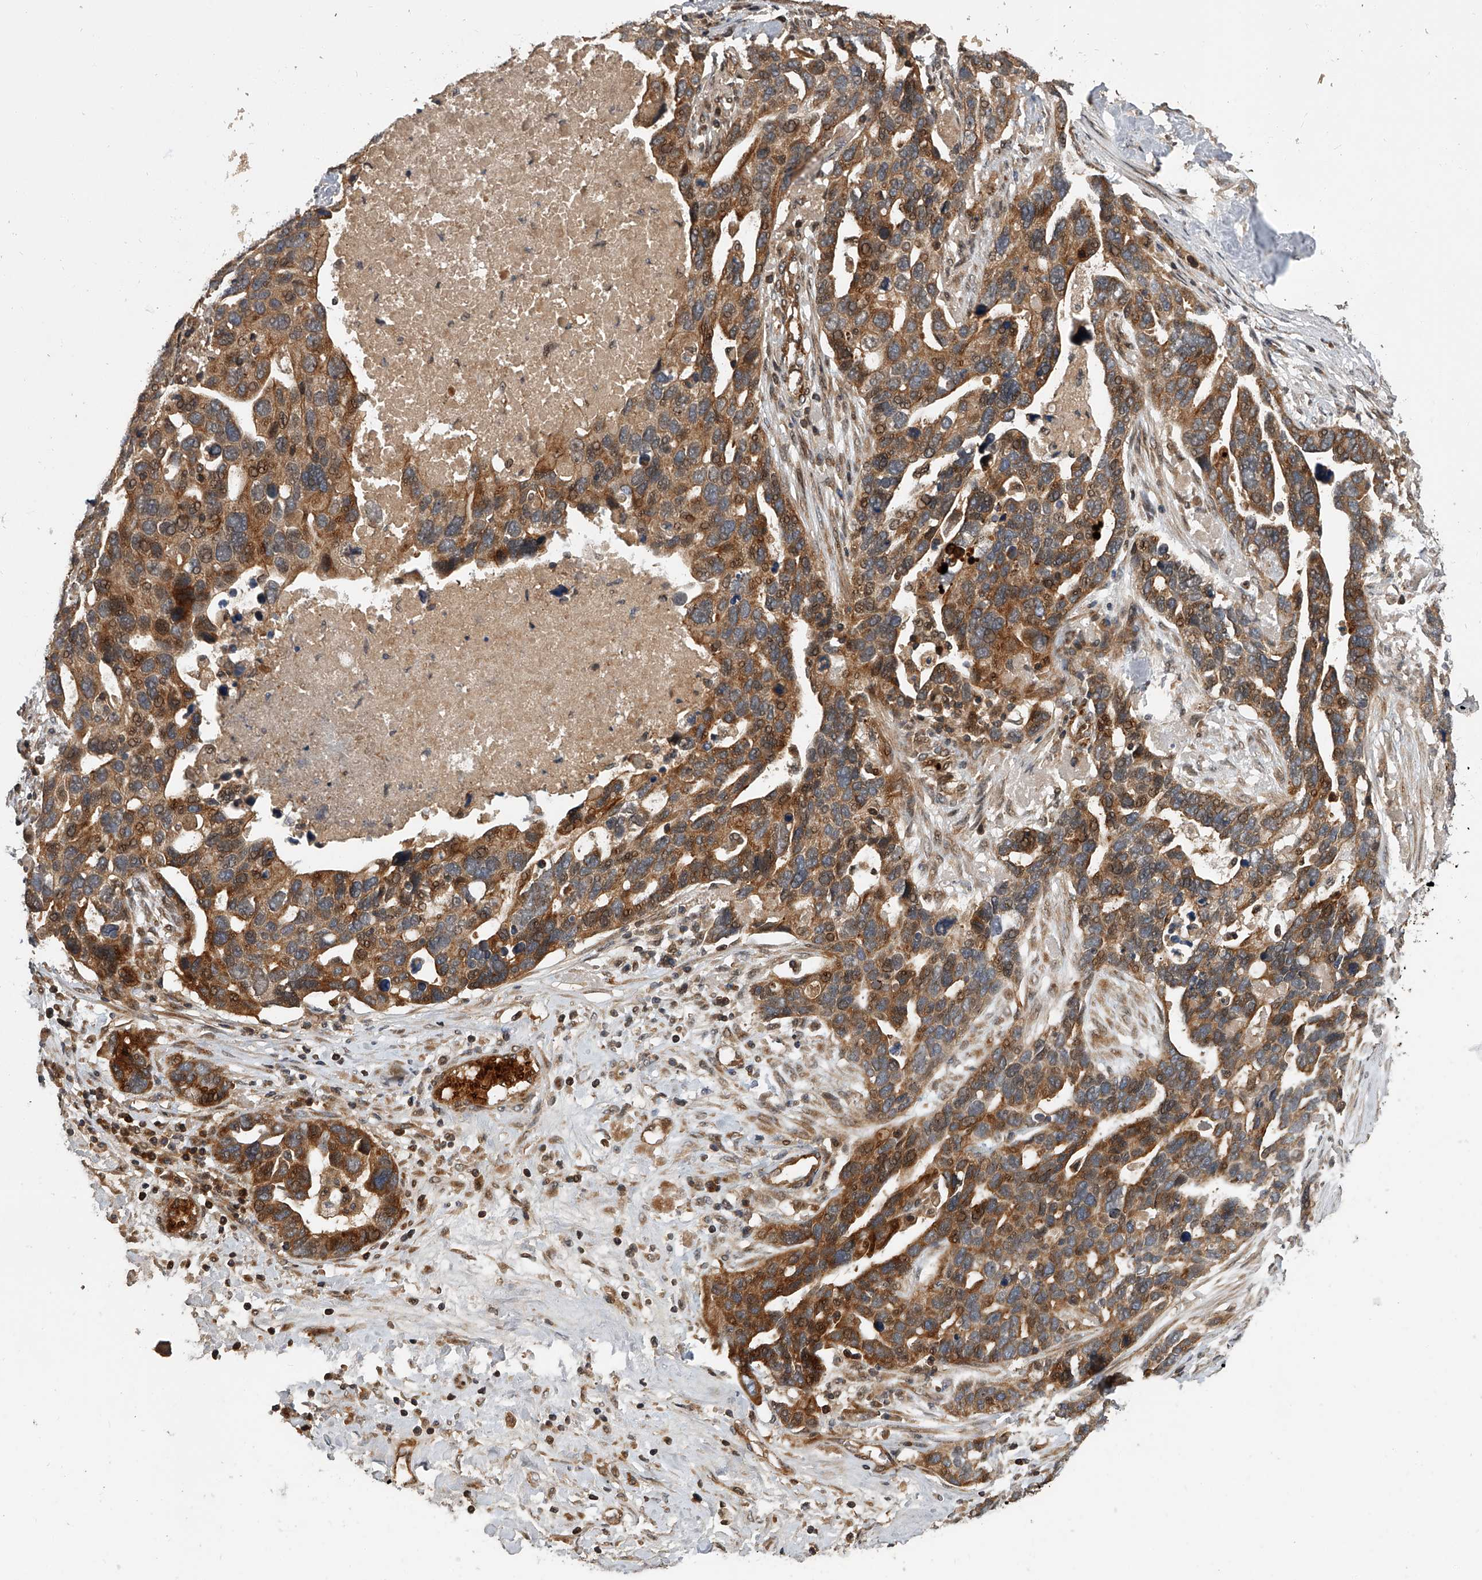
{"staining": {"intensity": "moderate", "quantity": ">75%", "location": "cytoplasmic/membranous,nuclear"}, "tissue": "ovarian cancer", "cell_type": "Tumor cells", "image_type": "cancer", "snomed": [{"axis": "morphology", "description": "Cystadenocarcinoma, serous, NOS"}, {"axis": "topography", "description": "Ovary"}], "caption": "The immunohistochemical stain labels moderate cytoplasmic/membranous and nuclear staining in tumor cells of ovarian serous cystadenocarcinoma tissue.", "gene": "USP47", "patient": {"sex": "female", "age": 54}}